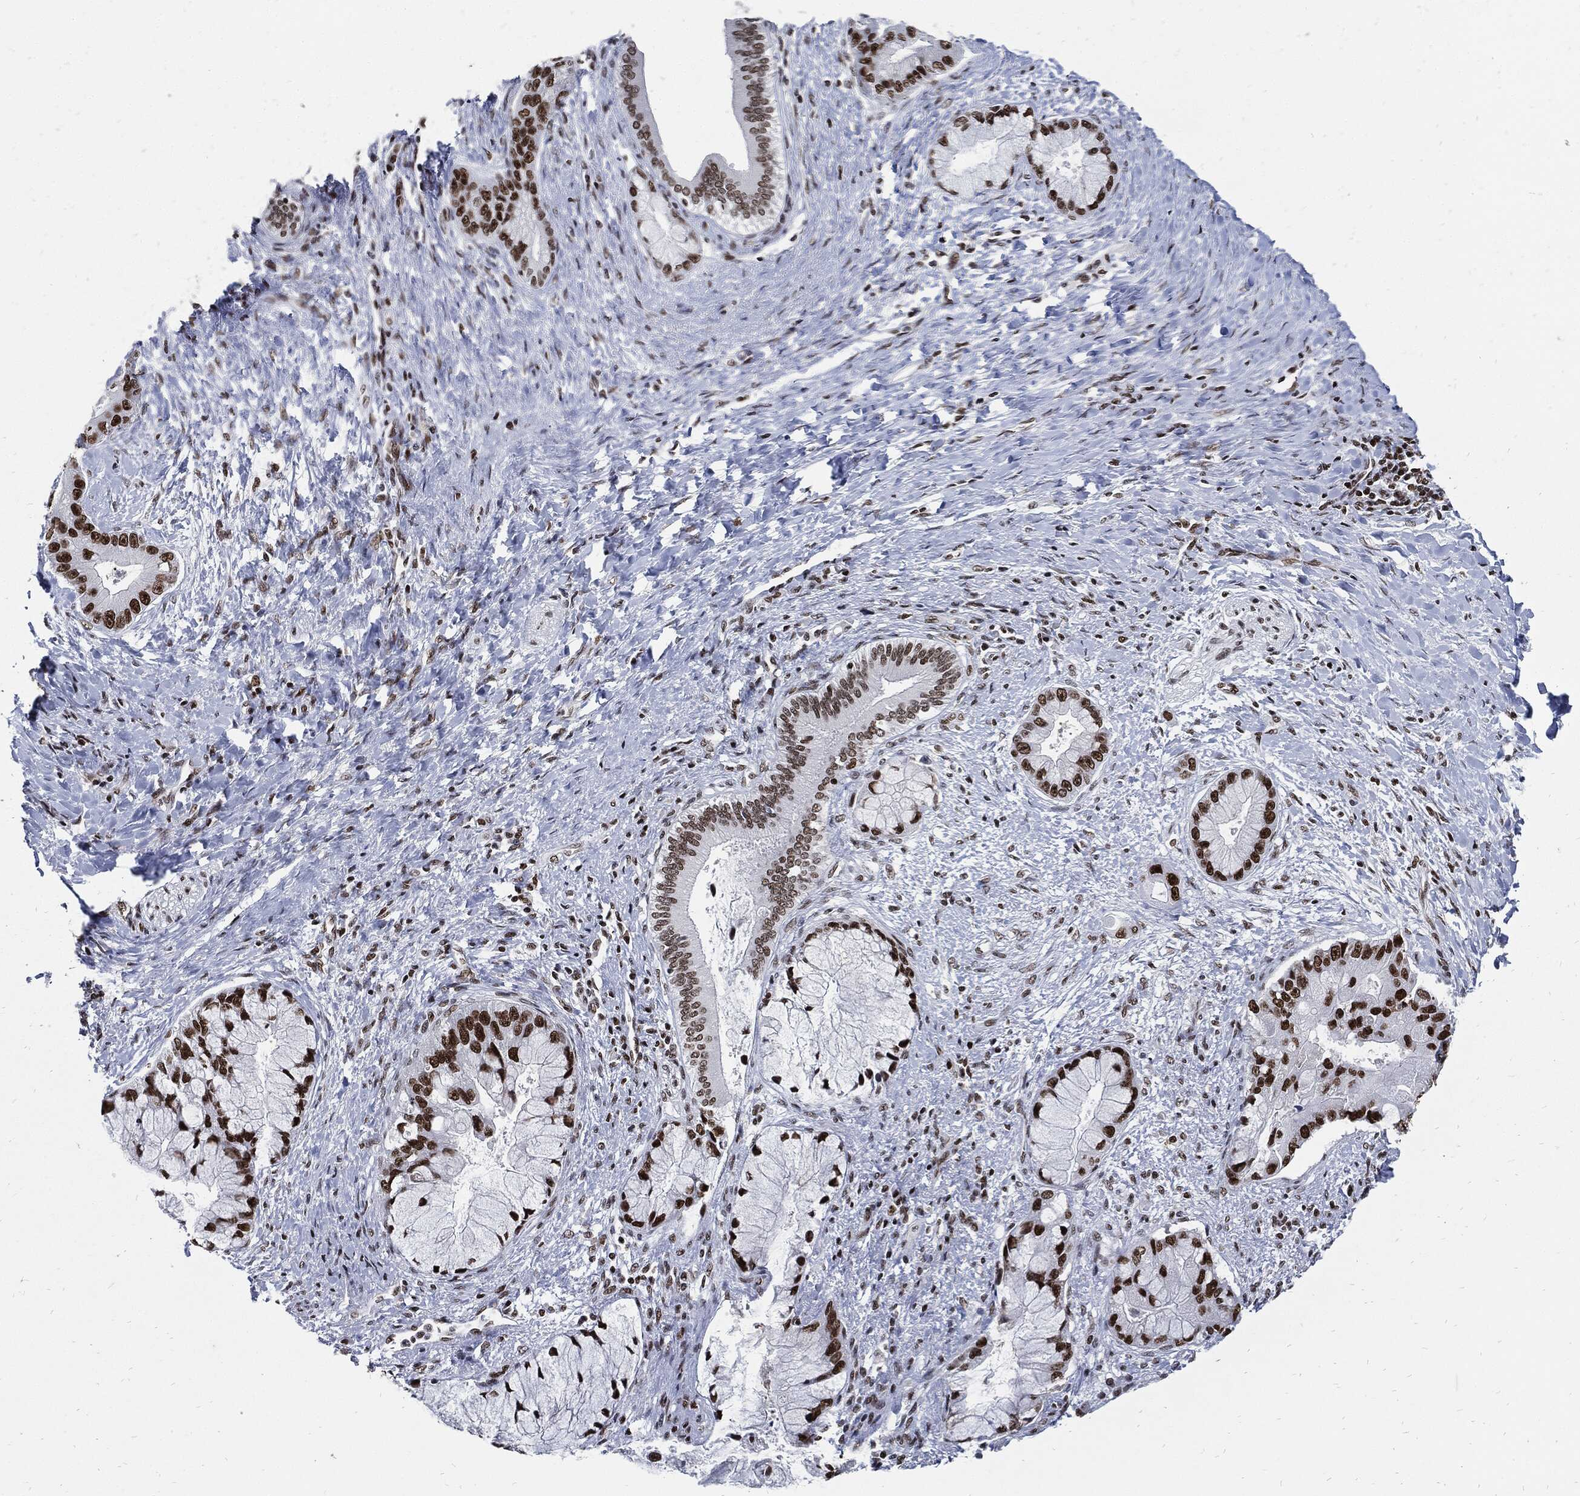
{"staining": {"intensity": "strong", "quantity": ">75%", "location": "nuclear"}, "tissue": "liver cancer", "cell_type": "Tumor cells", "image_type": "cancer", "snomed": [{"axis": "morphology", "description": "Normal tissue, NOS"}, {"axis": "morphology", "description": "Cholangiocarcinoma"}, {"axis": "topography", "description": "Liver"}, {"axis": "topography", "description": "Peripheral nerve tissue"}], "caption": "Human liver cholangiocarcinoma stained with a brown dye reveals strong nuclear positive staining in about >75% of tumor cells.", "gene": "TERF2", "patient": {"sex": "male", "age": 50}}